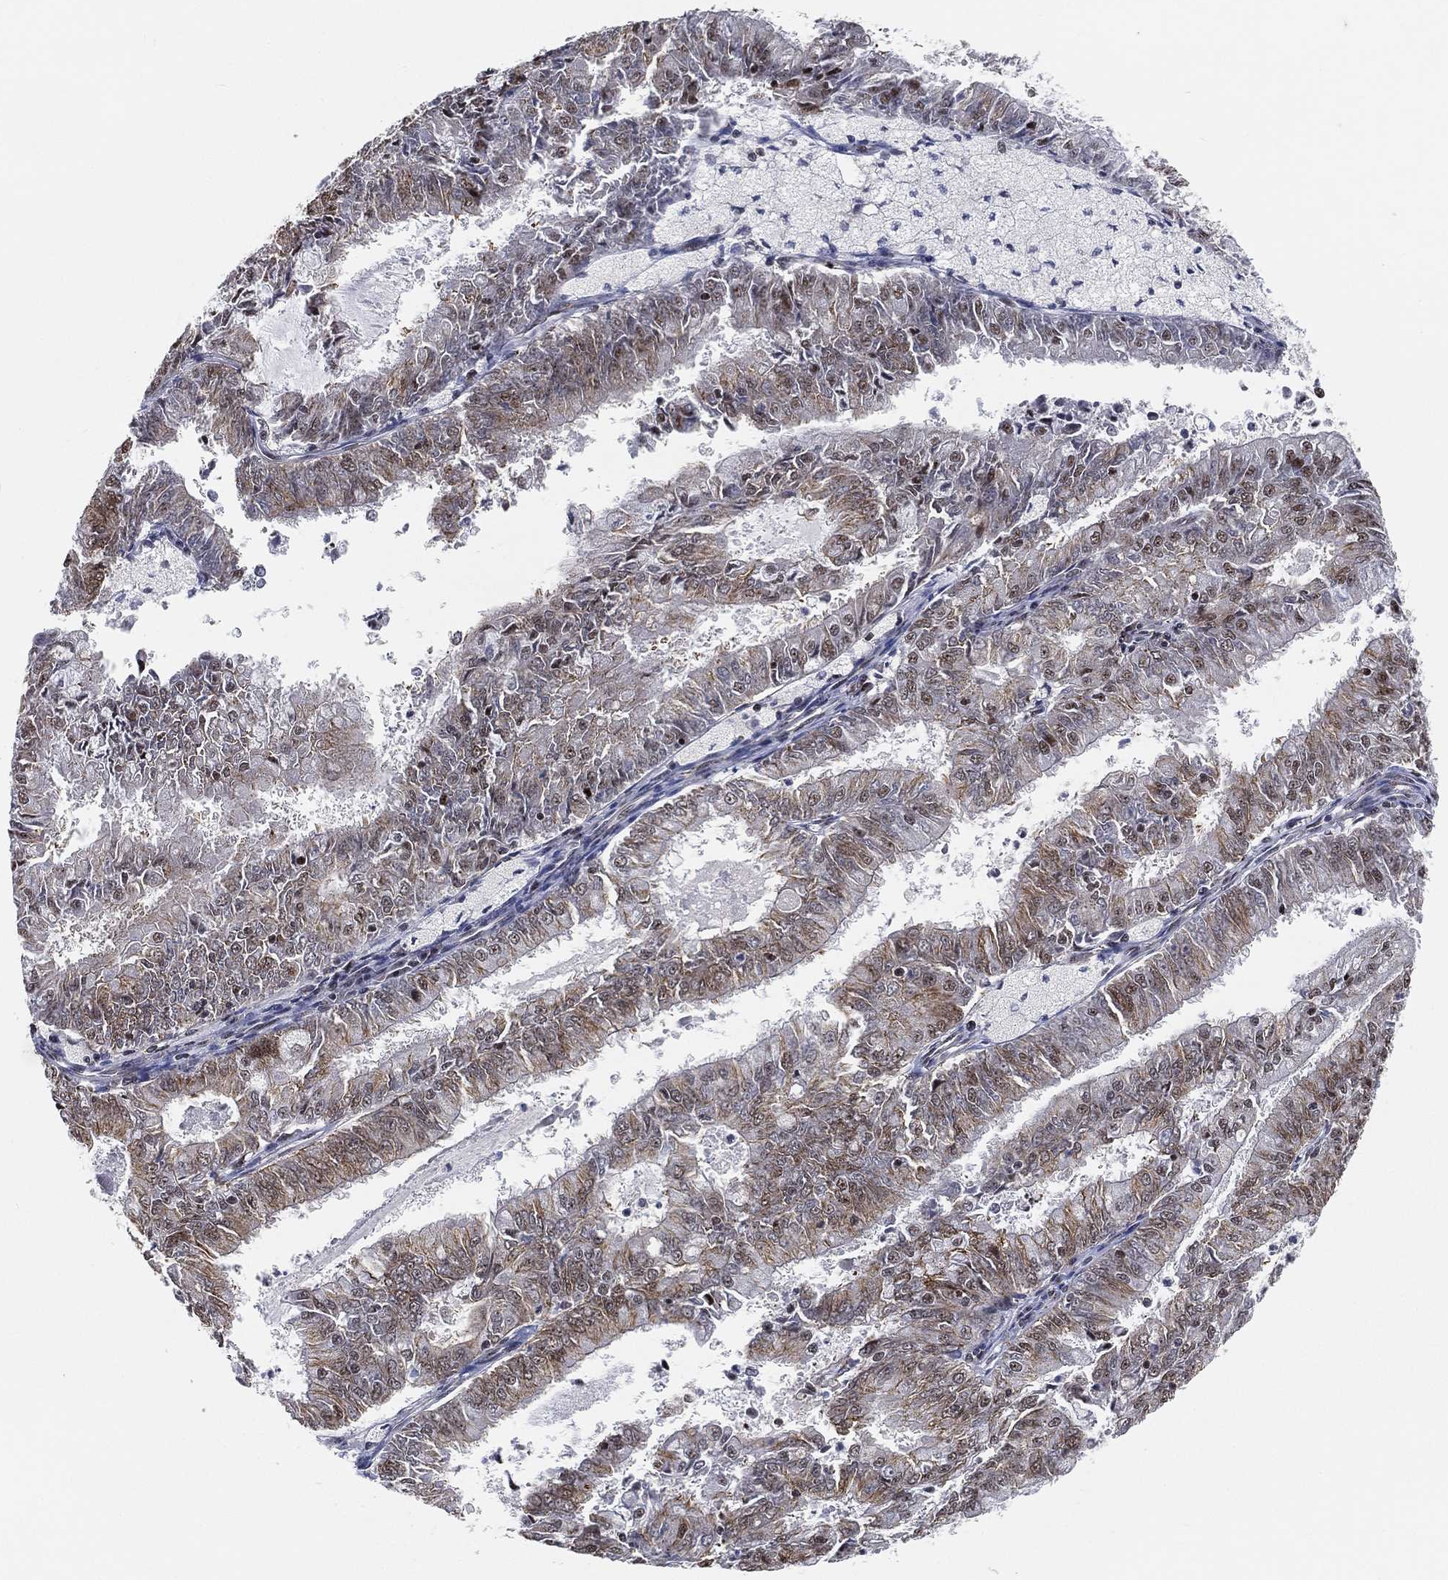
{"staining": {"intensity": "moderate", "quantity": "<25%", "location": "cytoplasmic/membranous,nuclear"}, "tissue": "endometrial cancer", "cell_type": "Tumor cells", "image_type": "cancer", "snomed": [{"axis": "morphology", "description": "Adenocarcinoma, NOS"}, {"axis": "topography", "description": "Endometrium"}], "caption": "Human endometrial cancer stained for a protein (brown) demonstrates moderate cytoplasmic/membranous and nuclear positive staining in about <25% of tumor cells.", "gene": "RSRC2", "patient": {"sex": "female", "age": 57}}